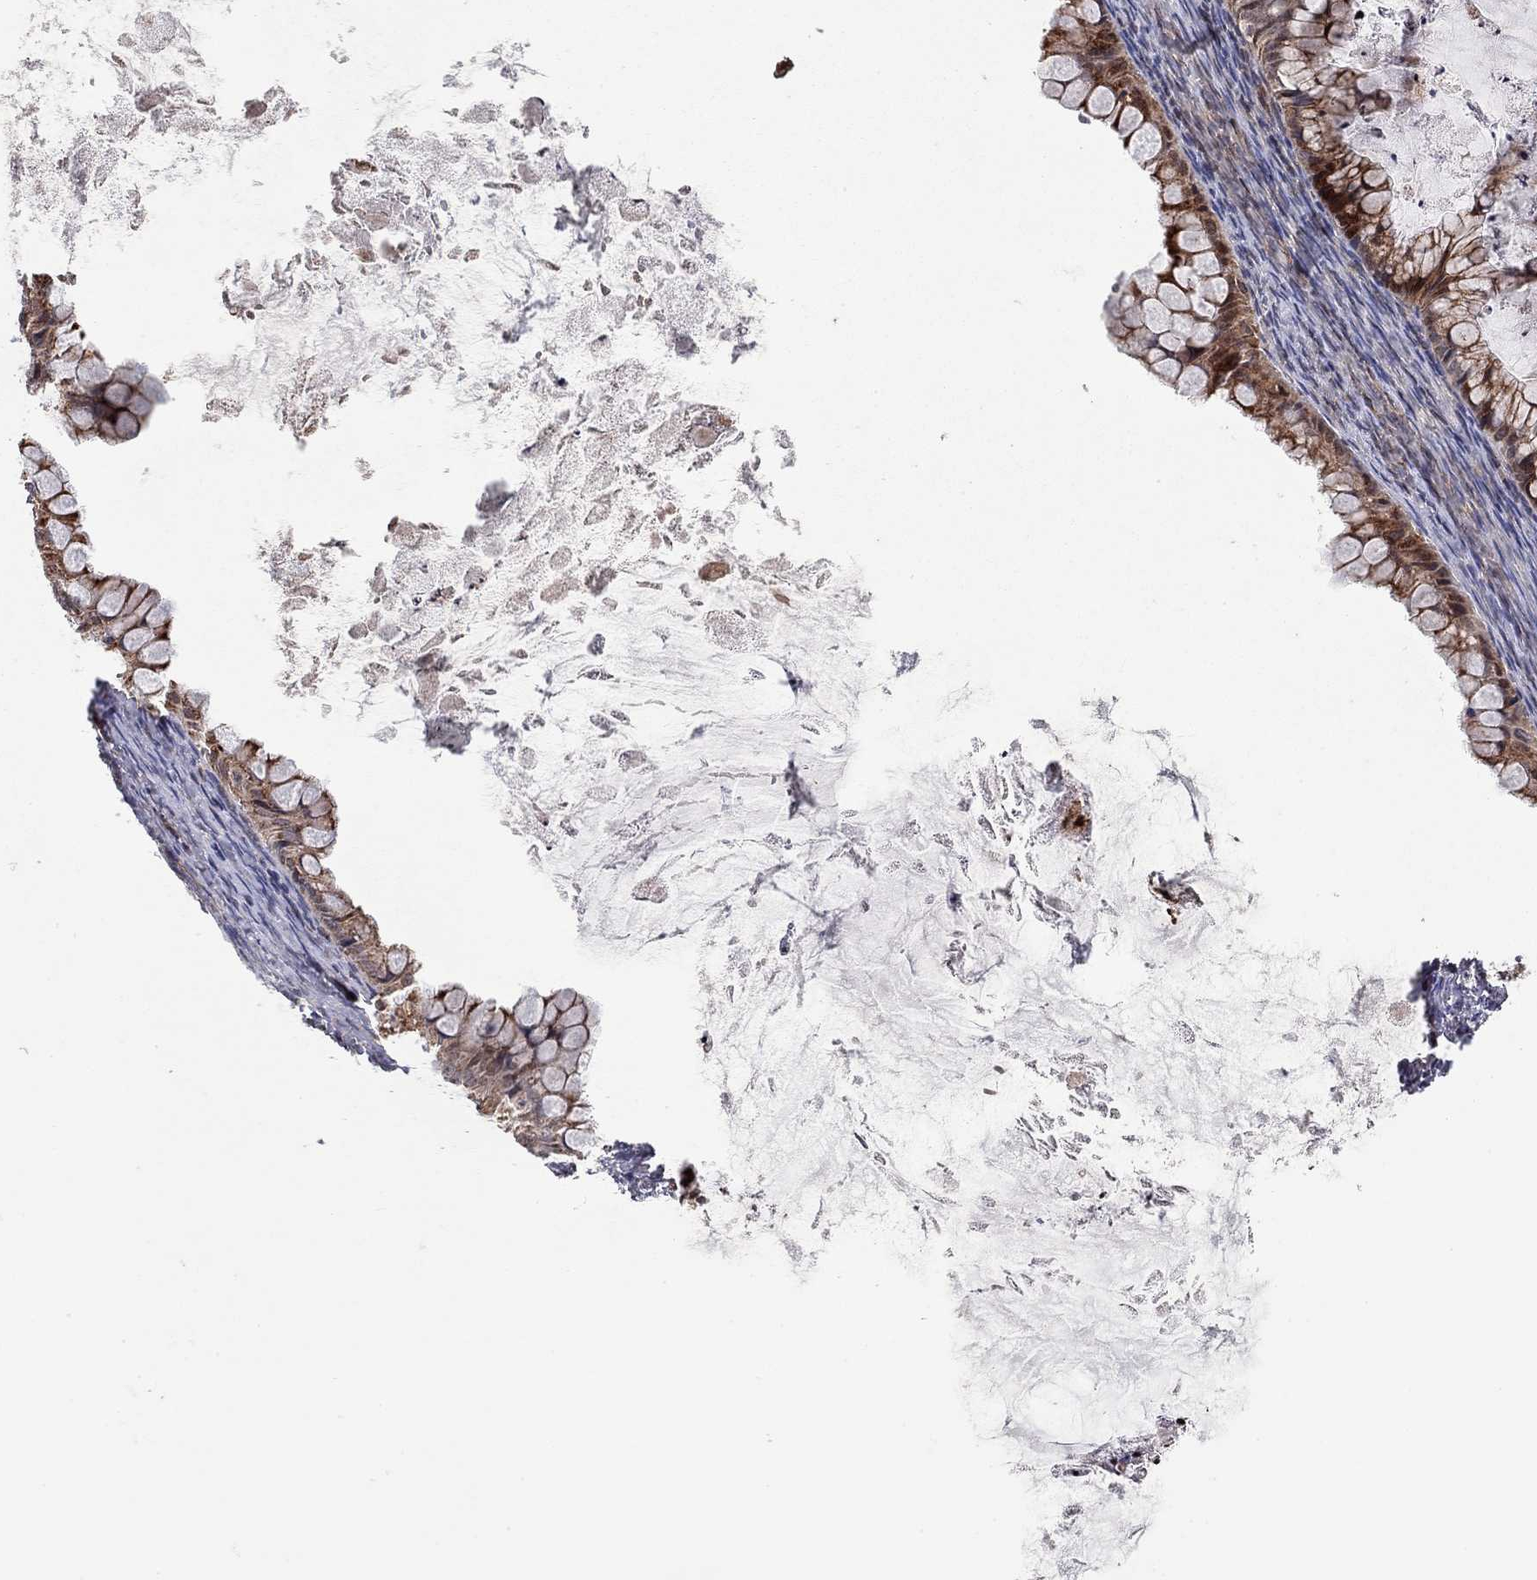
{"staining": {"intensity": "moderate", "quantity": "<25%", "location": "cytoplasmic/membranous"}, "tissue": "ovarian cancer", "cell_type": "Tumor cells", "image_type": "cancer", "snomed": [{"axis": "morphology", "description": "Cystadenocarcinoma, mucinous, NOS"}, {"axis": "topography", "description": "Ovary"}], "caption": "About <25% of tumor cells in ovarian cancer (mucinous cystadenocarcinoma) reveal moderate cytoplasmic/membranous protein expression as visualized by brown immunohistochemical staining.", "gene": "IDS", "patient": {"sex": "female", "age": 35}}